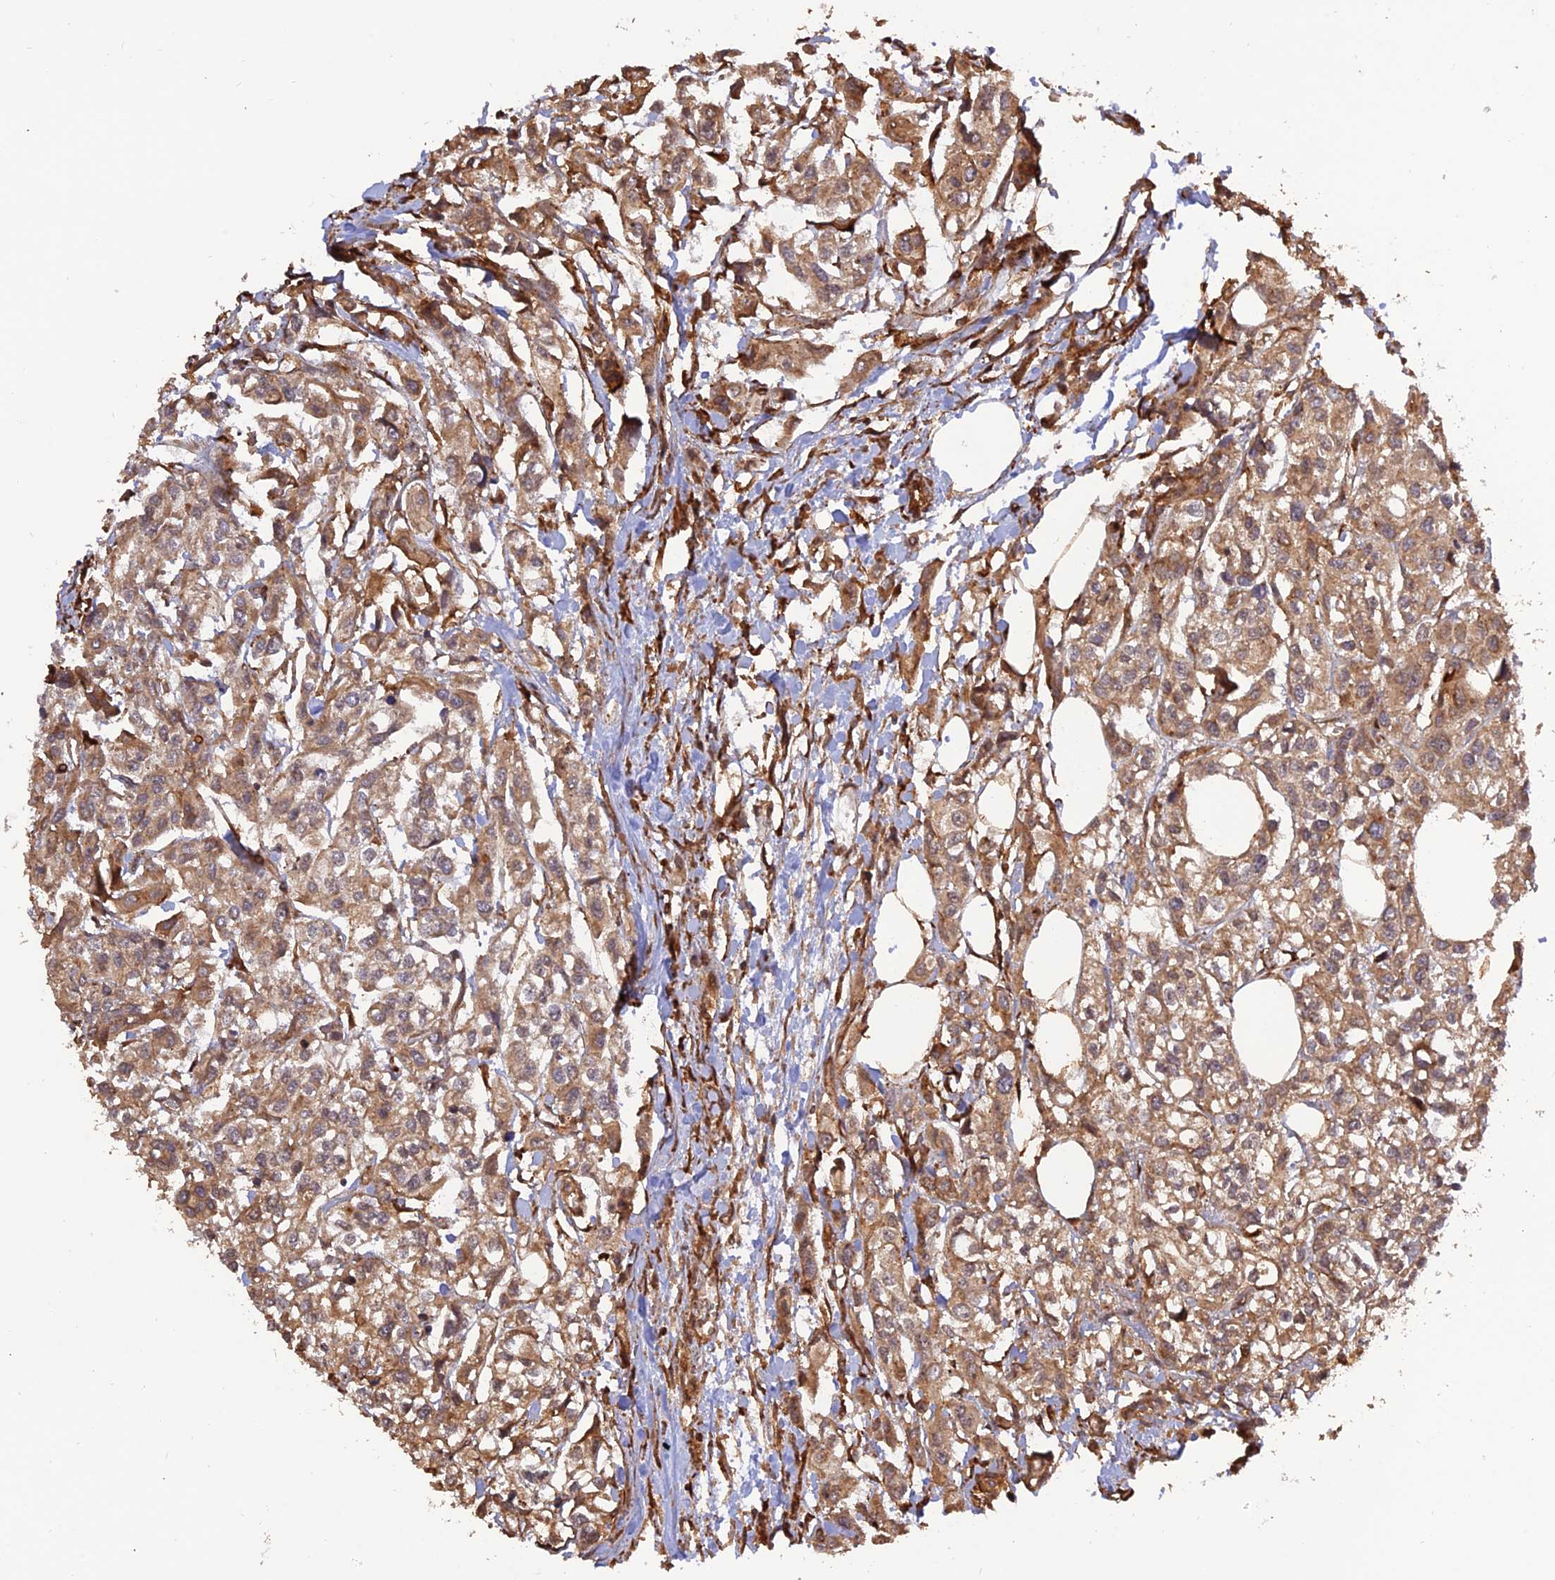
{"staining": {"intensity": "moderate", "quantity": ">75%", "location": "cytoplasmic/membranous"}, "tissue": "urothelial cancer", "cell_type": "Tumor cells", "image_type": "cancer", "snomed": [{"axis": "morphology", "description": "Urothelial carcinoma, High grade"}, {"axis": "topography", "description": "Urinary bladder"}], "caption": "Protein staining of urothelial carcinoma (high-grade) tissue shows moderate cytoplasmic/membranous staining in approximately >75% of tumor cells. (IHC, brightfield microscopy, high magnification).", "gene": "CREBL2", "patient": {"sex": "male", "age": 67}}